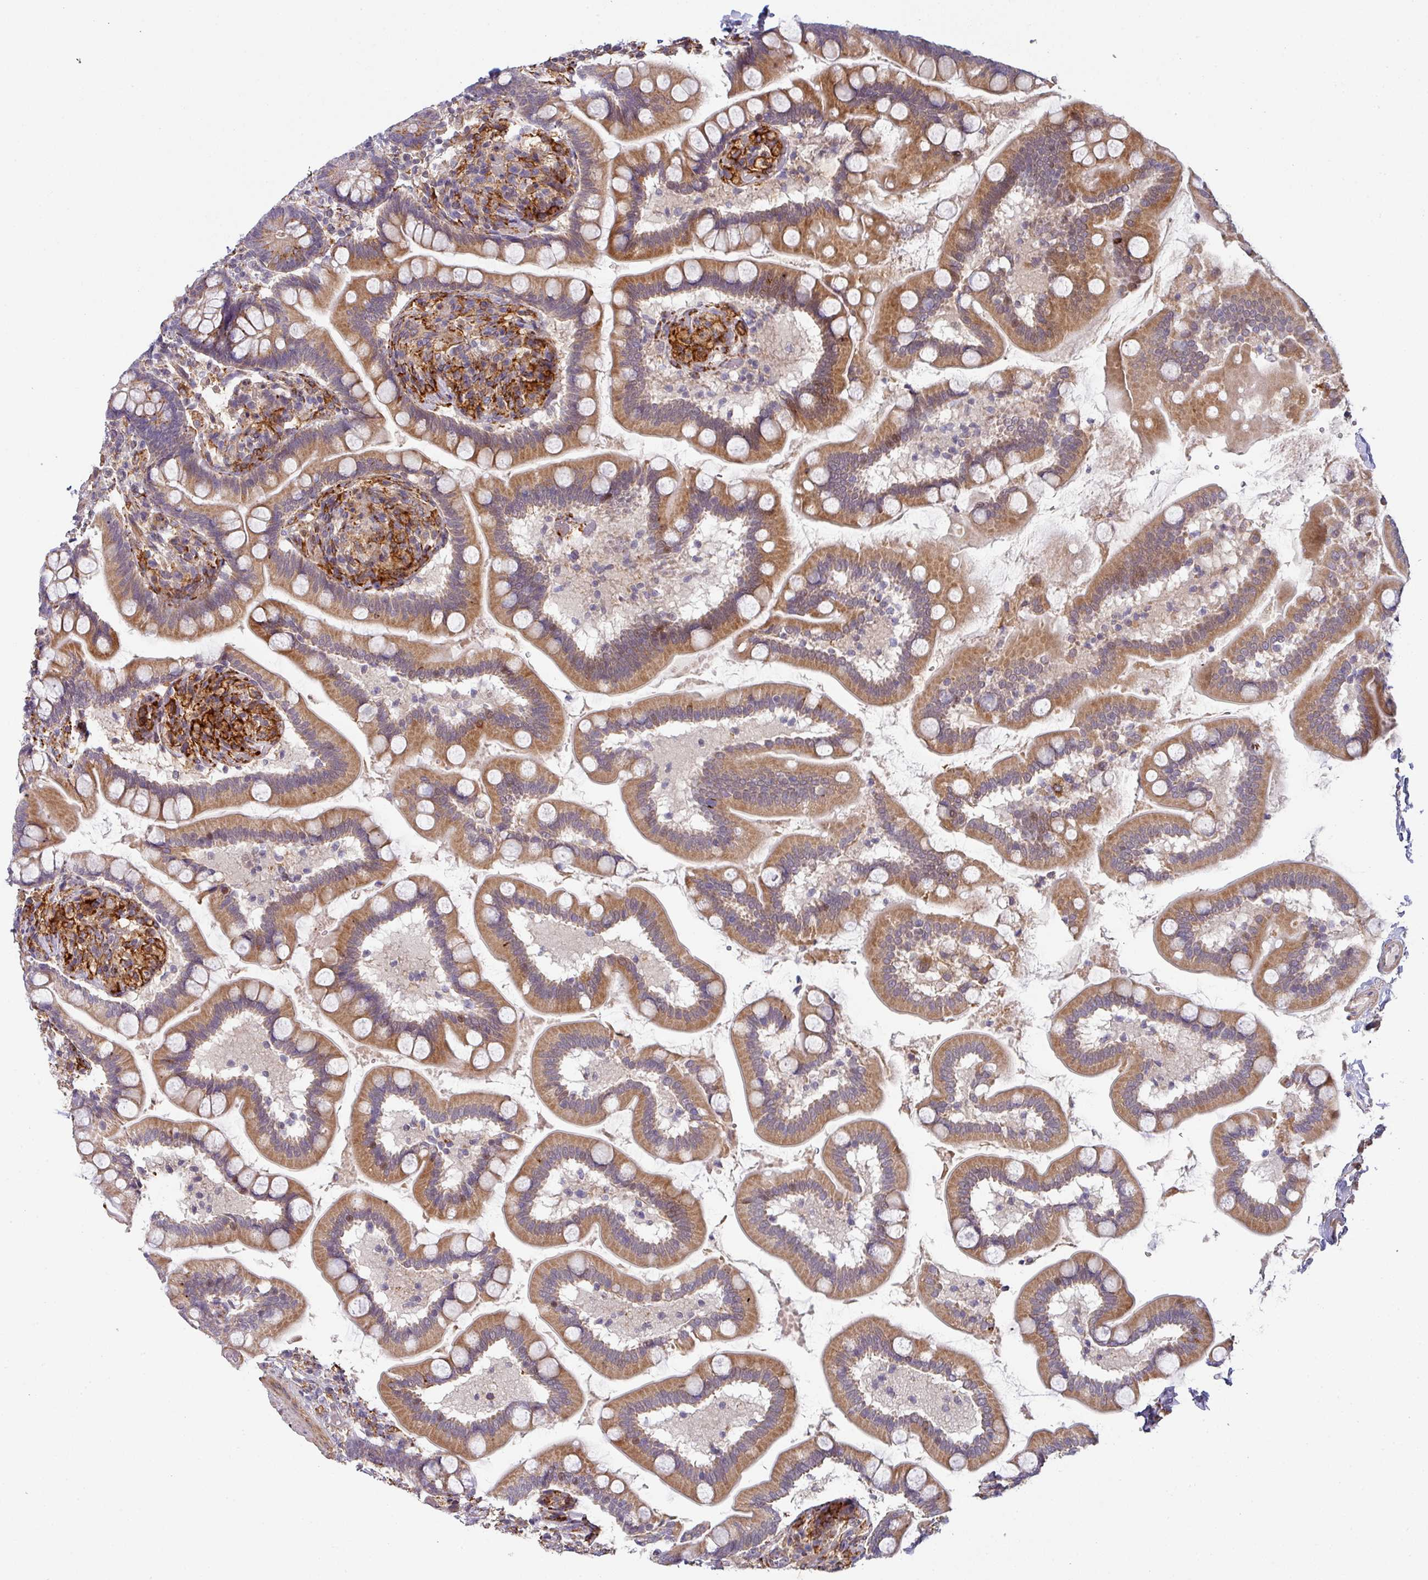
{"staining": {"intensity": "moderate", "quantity": ">75%", "location": "cytoplasmic/membranous"}, "tissue": "small intestine", "cell_type": "Glandular cells", "image_type": "normal", "snomed": [{"axis": "morphology", "description": "Normal tissue, NOS"}, {"axis": "topography", "description": "Small intestine"}], "caption": "This photomicrograph reveals immunohistochemistry (IHC) staining of unremarkable small intestine, with medium moderate cytoplasmic/membranous expression in approximately >75% of glandular cells.", "gene": "ZNF268", "patient": {"sex": "female", "age": 64}}